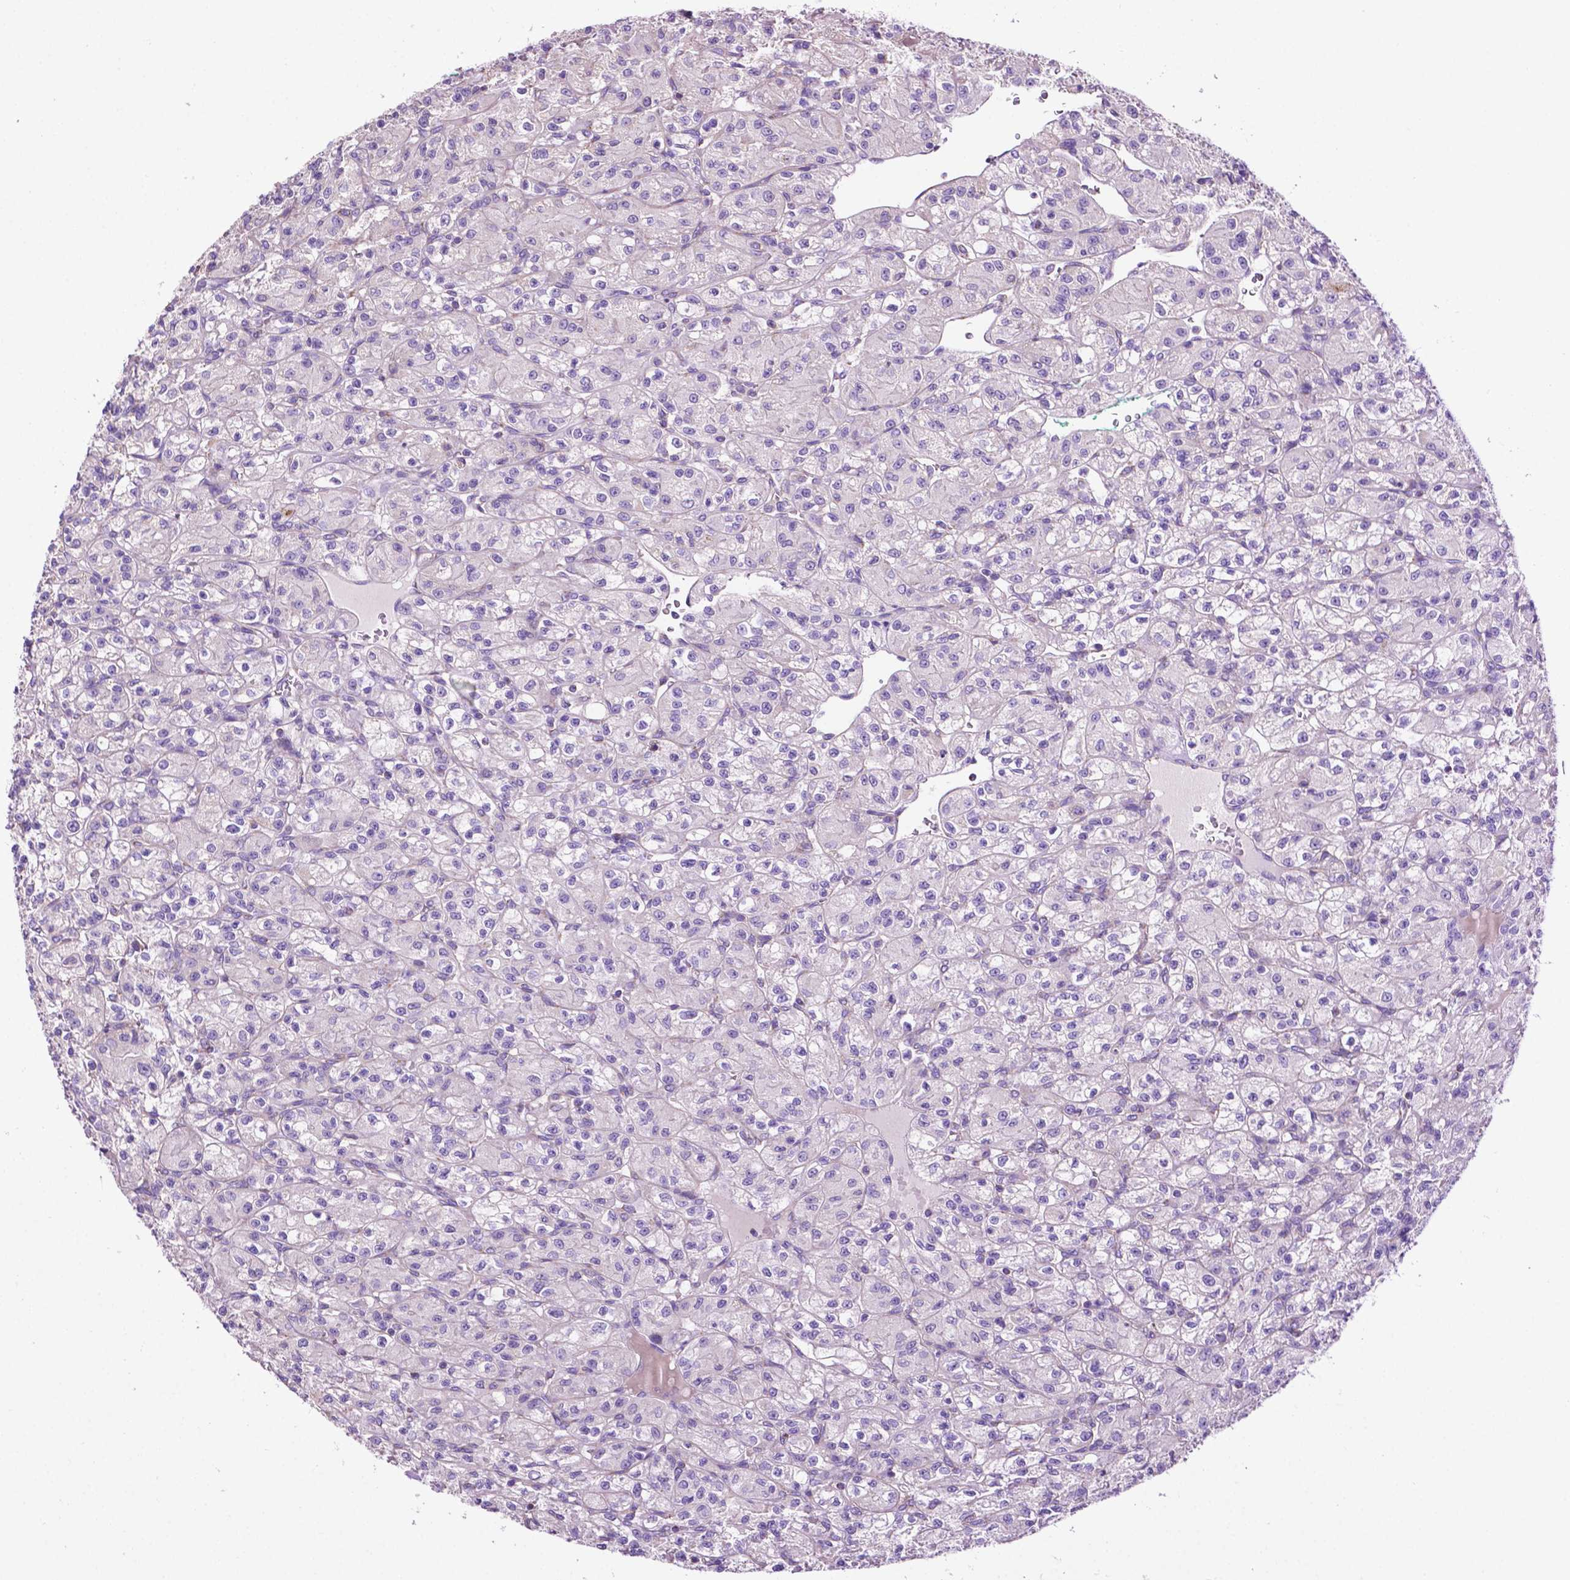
{"staining": {"intensity": "negative", "quantity": "none", "location": "none"}, "tissue": "renal cancer", "cell_type": "Tumor cells", "image_type": "cancer", "snomed": [{"axis": "morphology", "description": "Adenocarcinoma, NOS"}, {"axis": "topography", "description": "Kidney"}], "caption": "An image of renal cancer stained for a protein exhibits no brown staining in tumor cells.", "gene": "PHYHIP", "patient": {"sex": "female", "age": 70}}